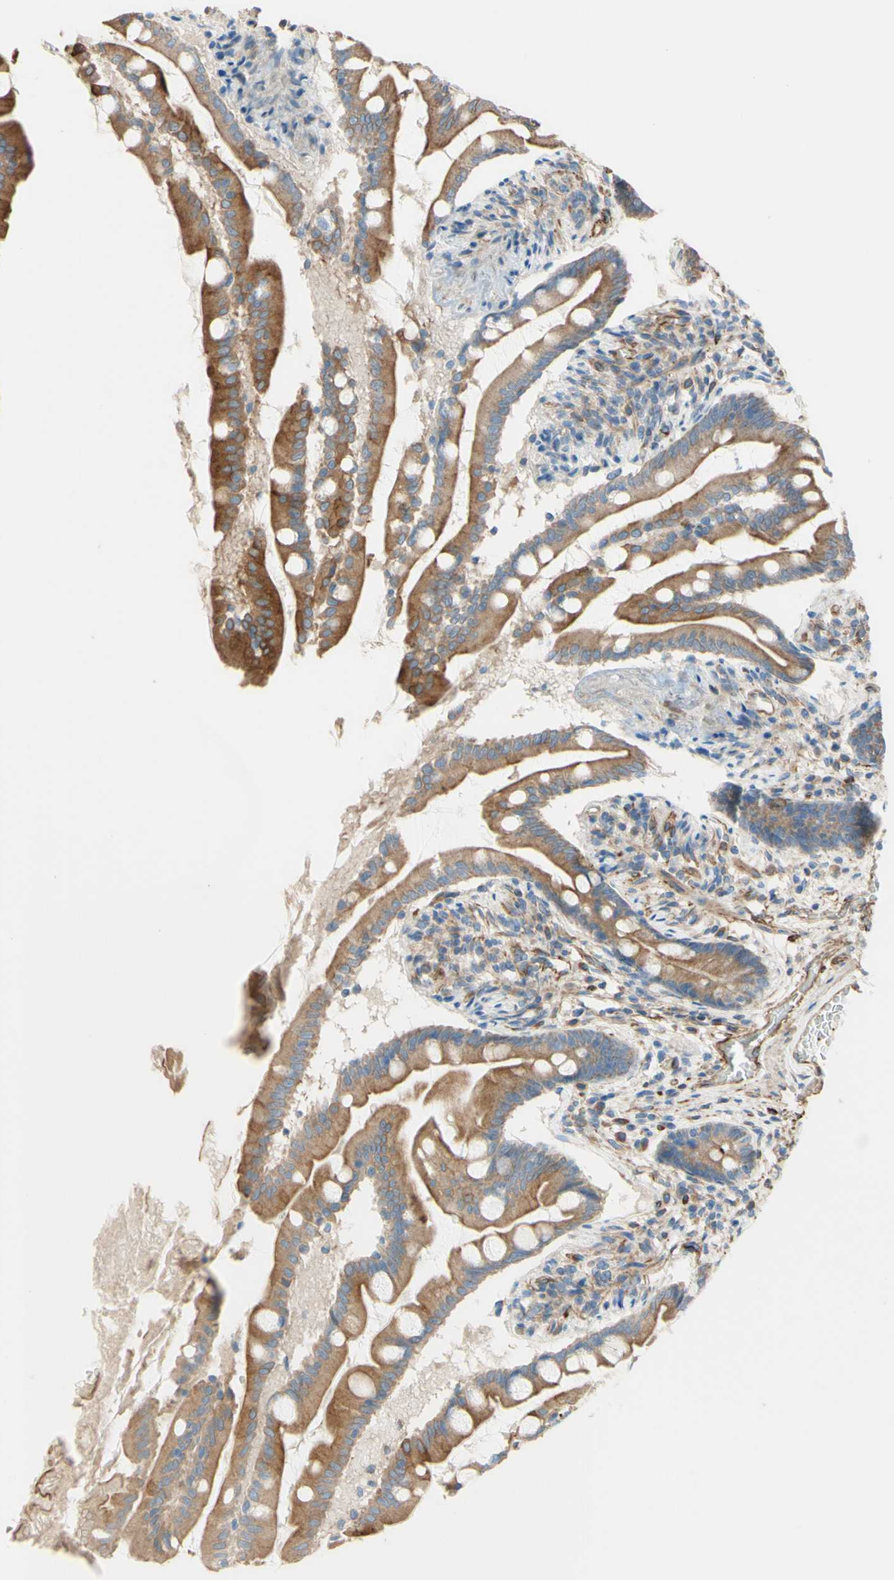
{"staining": {"intensity": "moderate", "quantity": ">75%", "location": "cytoplasmic/membranous"}, "tissue": "small intestine", "cell_type": "Glandular cells", "image_type": "normal", "snomed": [{"axis": "morphology", "description": "Normal tissue, NOS"}, {"axis": "topography", "description": "Small intestine"}], "caption": "Protein staining exhibits moderate cytoplasmic/membranous positivity in about >75% of glandular cells in normal small intestine.", "gene": "ENDOD1", "patient": {"sex": "female", "age": 56}}